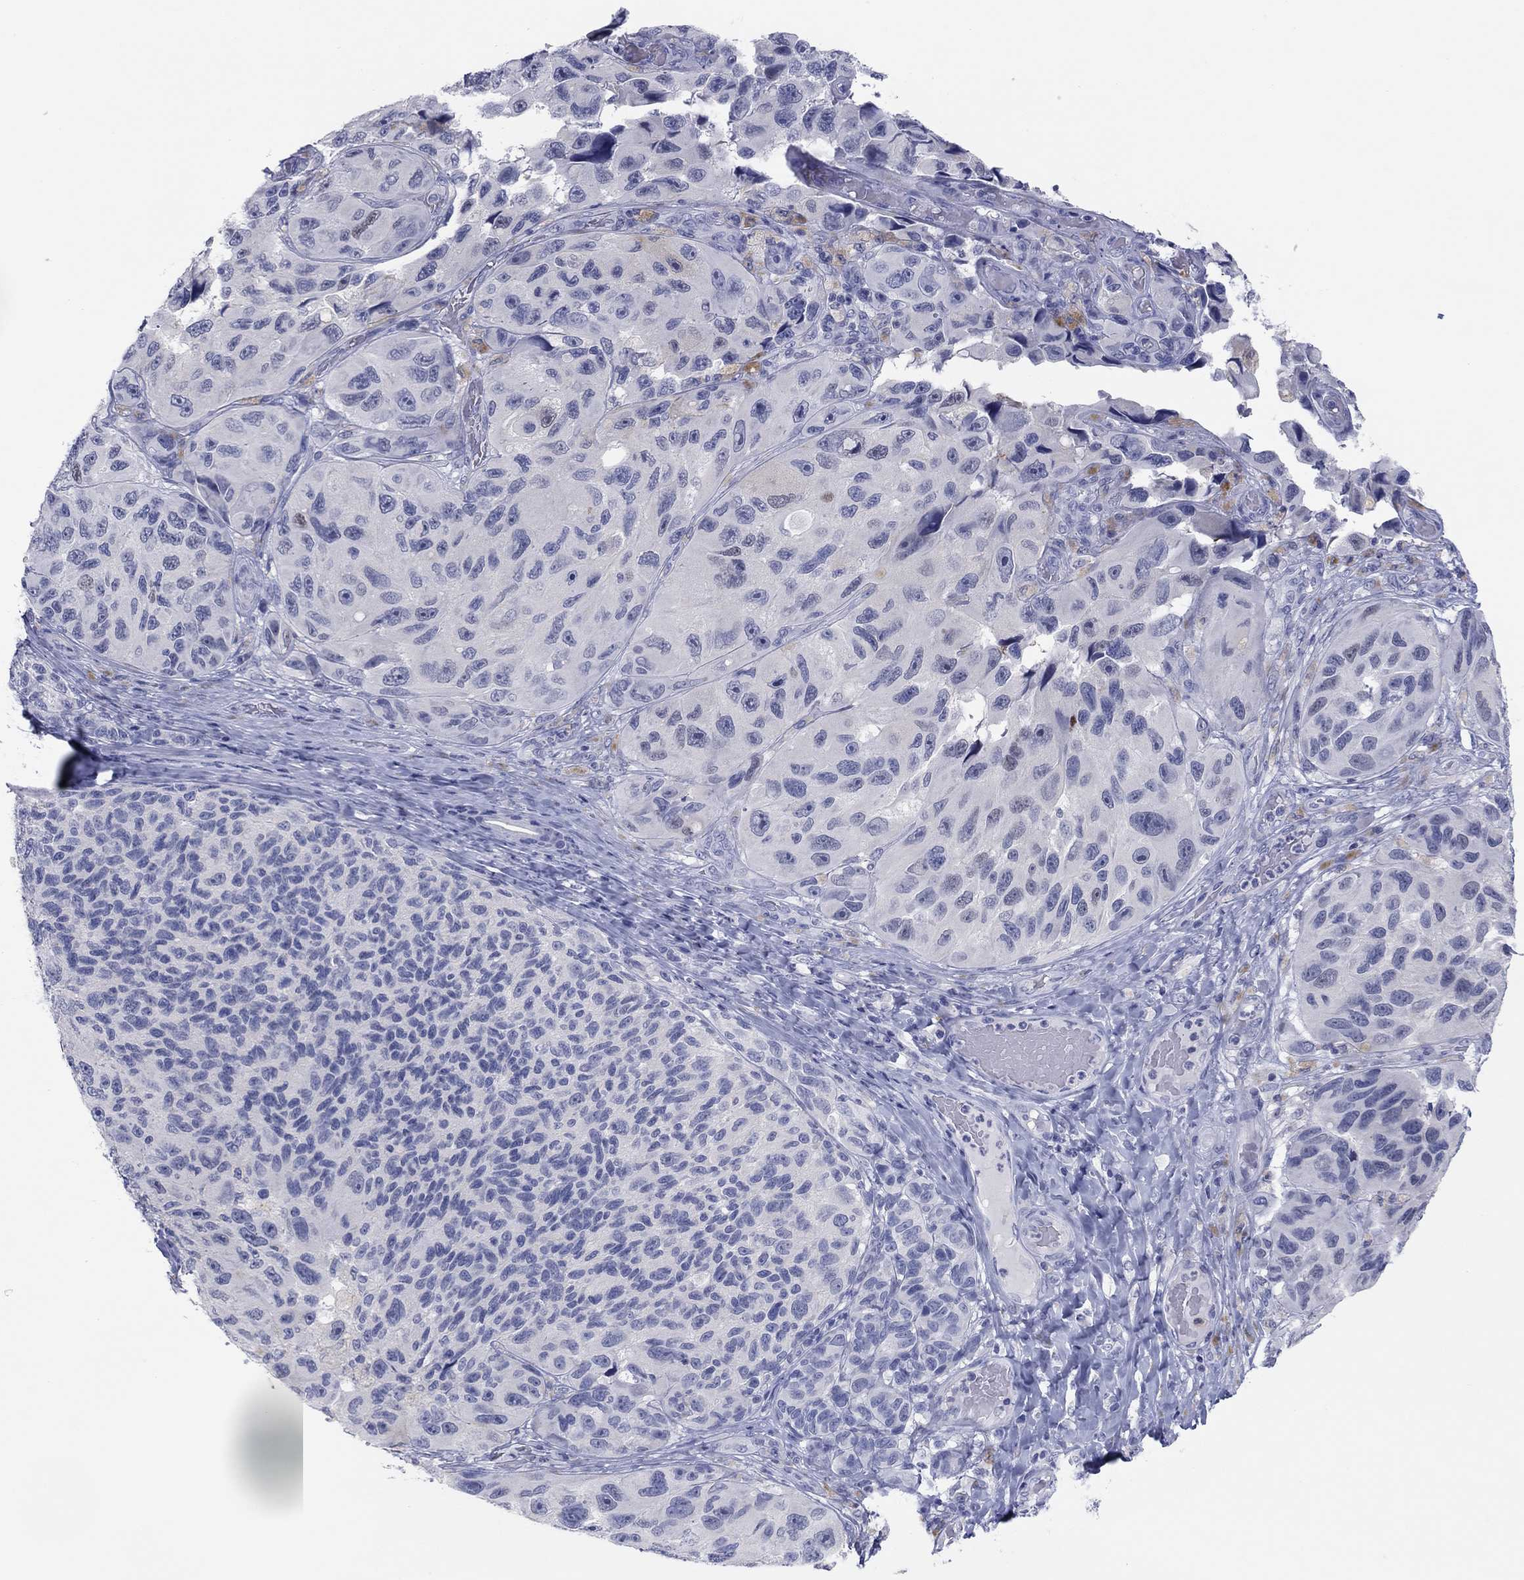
{"staining": {"intensity": "negative", "quantity": "none", "location": "none"}, "tissue": "melanoma", "cell_type": "Tumor cells", "image_type": "cancer", "snomed": [{"axis": "morphology", "description": "Malignant melanoma, NOS"}, {"axis": "topography", "description": "Skin"}], "caption": "The IHC photomicrograph has no significant staining in tumor cells of malignant melanoma tissue.", "gene": "CPNE6", "patient": {"sex": "female", "age": 73}}